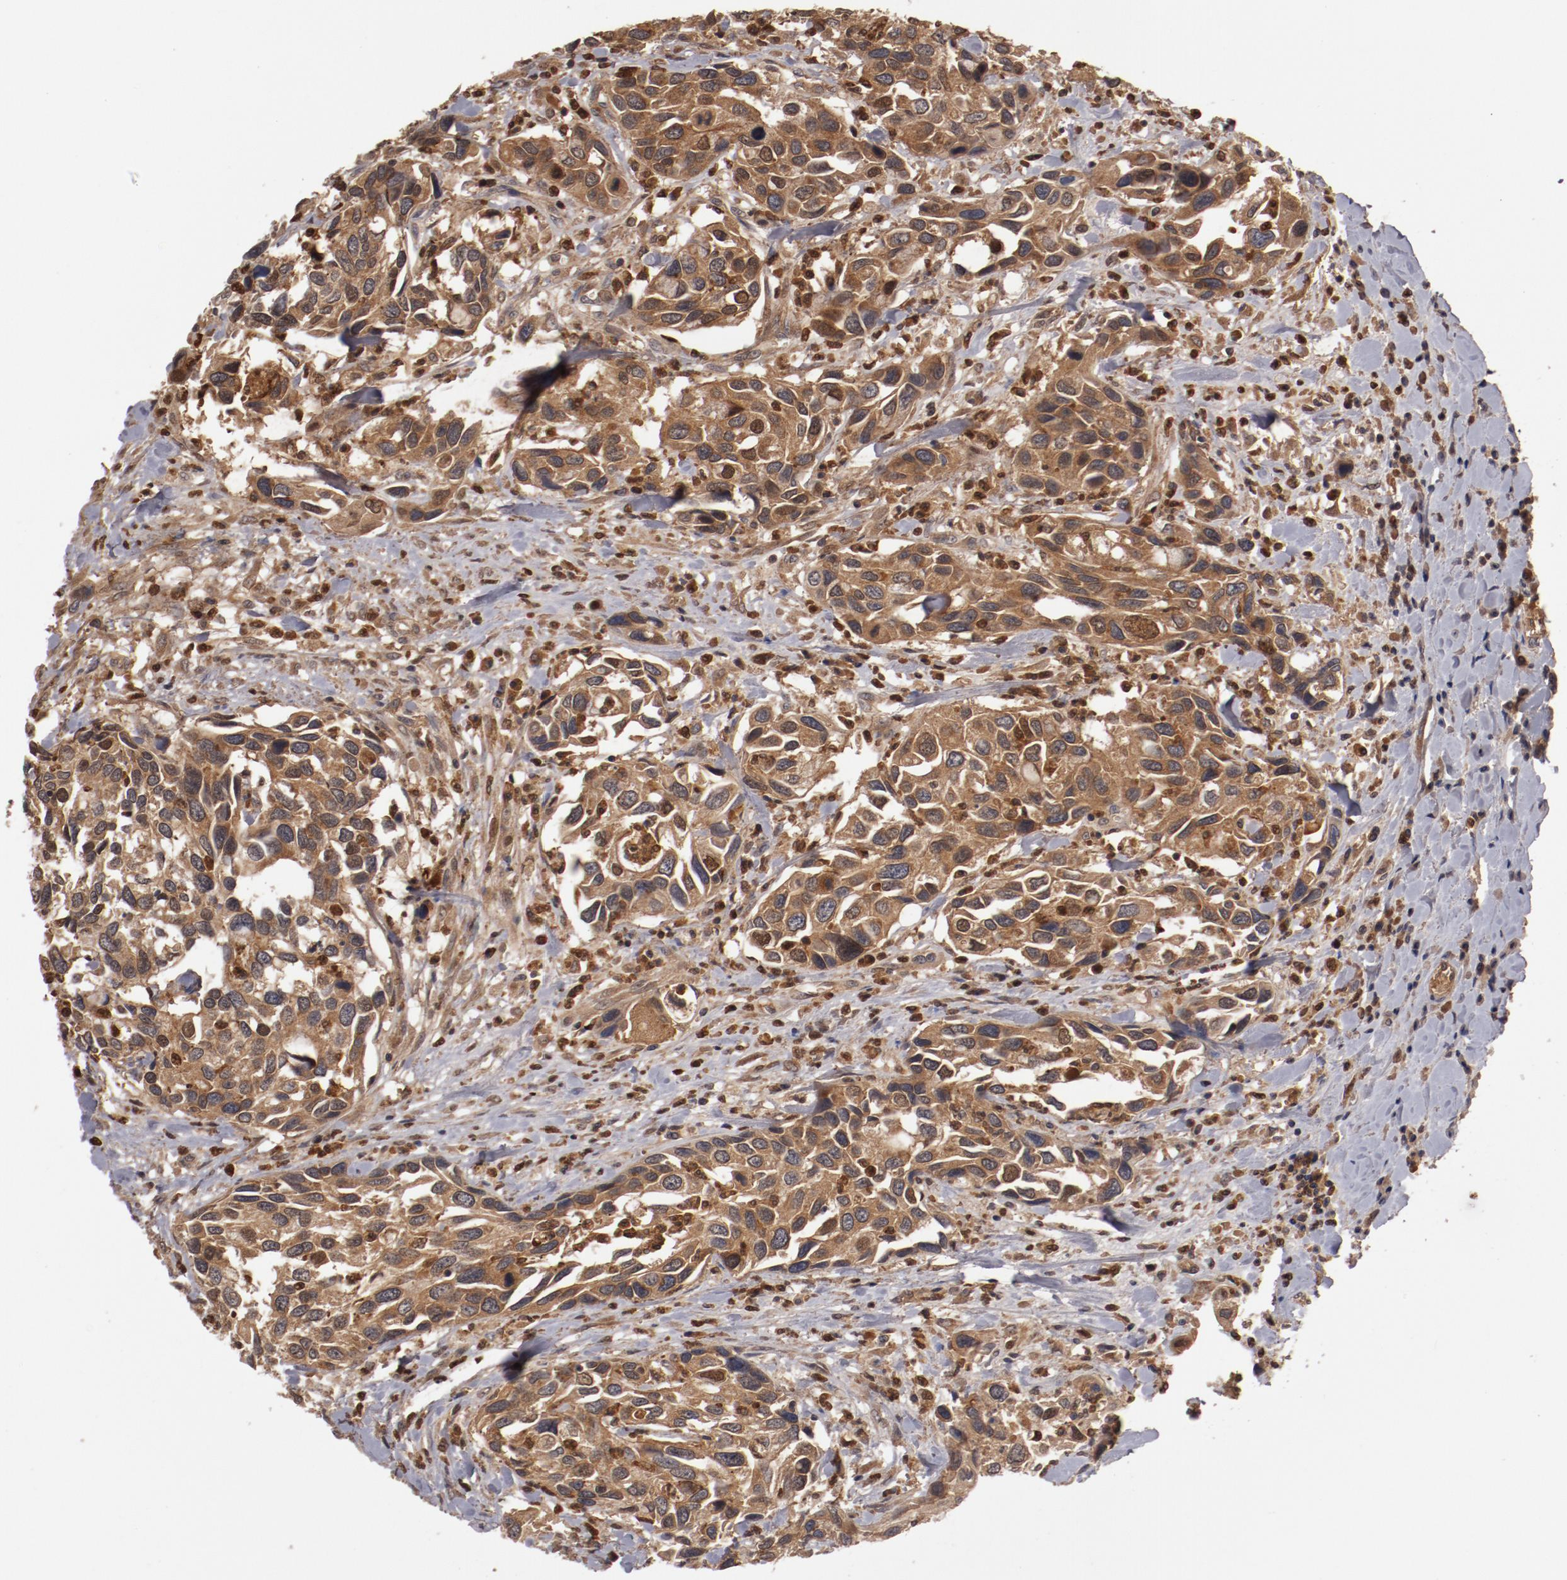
{"staining": {"intensity": "moderate", "quantity": ">75%", "location": "cytoplasmic/membranous"}, "tissue": "urothelial cancer", "cell_type": "Tumor cells", "image_type": "cancer", "snomed": [{"axis": "morphology", "description": "Urothelial carcinoma, High grade"}, {"axis": "topography", "description": "Urinary bladder"}], "caption": "Protein expression analysis of human urothelial cancer reveals moderate cytoplasmic/membranous expression in approximately >75% of tumor cells. (DAB (3,3'-diaminobenzidine) IHC with brightfield microscopy, high magnification).", "gene": "SERPINA7", "patient": {"sex": "male", "age": 66}}